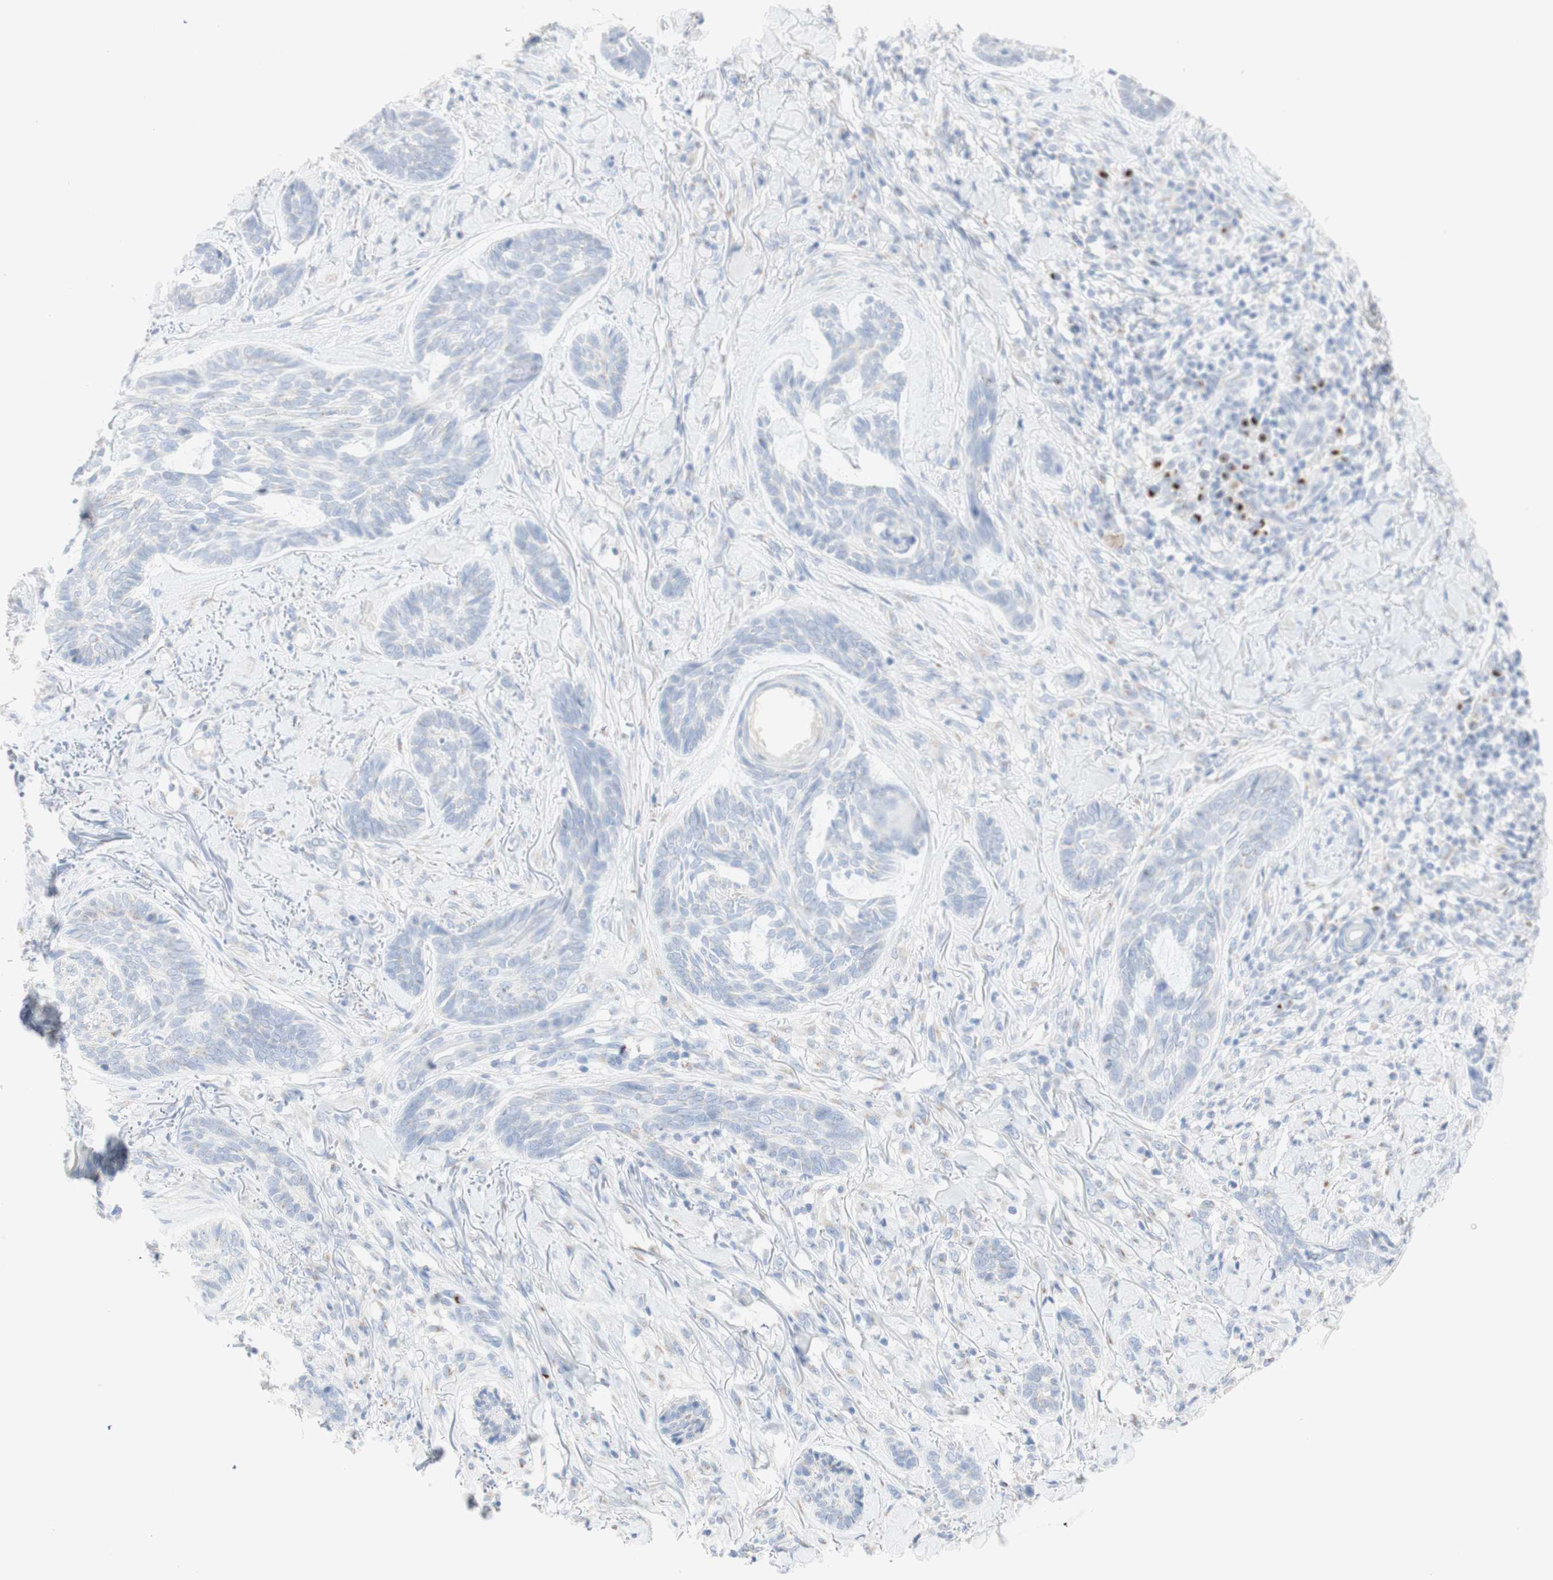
{"staining": {"intensity": "negative", "quantity": "none", "location": "none"}, "tissue": "skin cancer", "cell_type": "Tumor cells", "image_type": "cancer", "snomed": [{"axis": "morphology", "description": "Basal cell carcinoma"}, {"axis": "topography", "description": "Skin"}], "caption": "Immunohistochemical staining of human skin cancer reveals no significant staining in tumor cells.", "gene": "MANEA", "patient": {"sex": "male", "age": 43}}